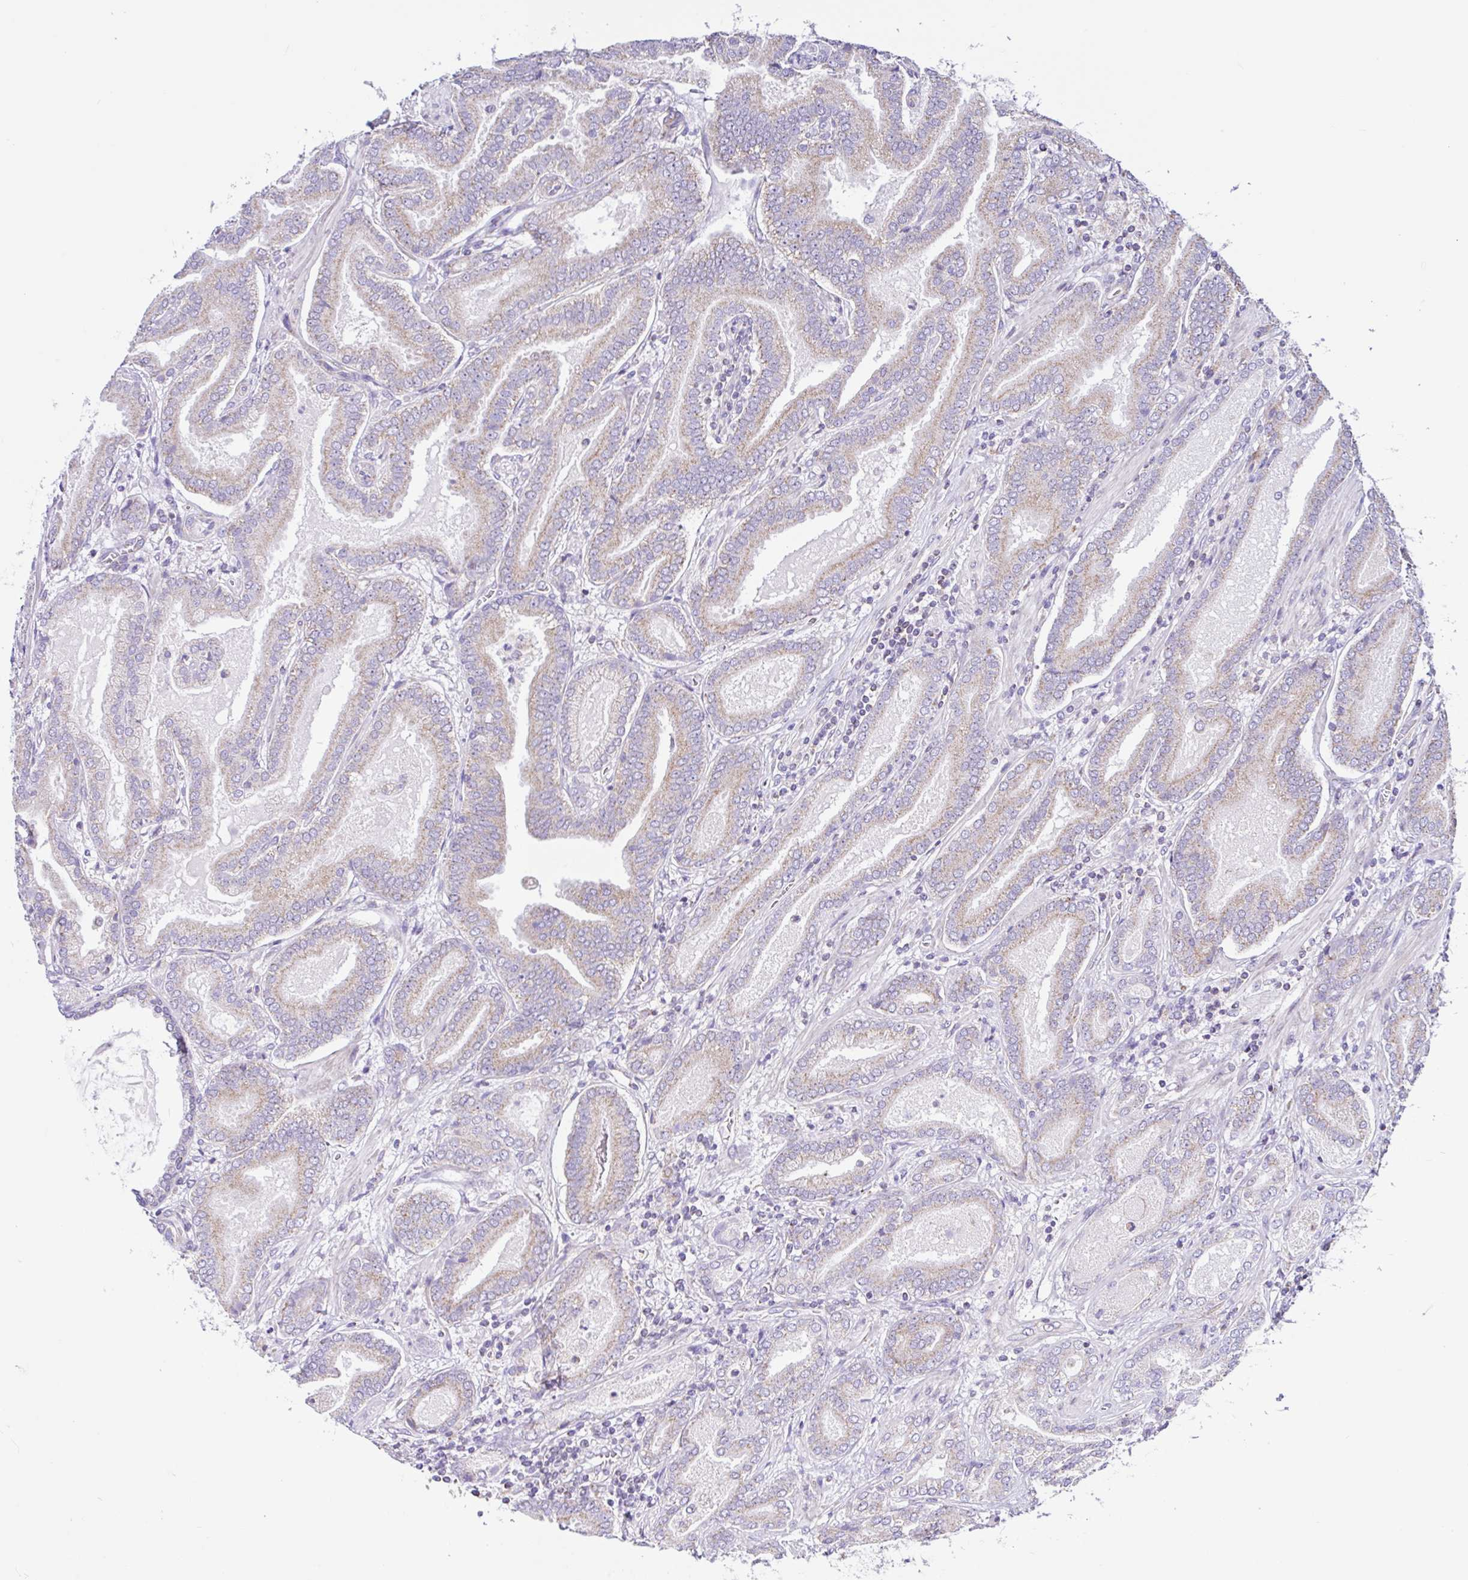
{"staining": {"intensity": "weak", "quantity": ">75%", "location": "cytoplasmic/membranous"}, "tissue": "prostate cancer", "cell_type": "Tumor cells", "image_type": "cancer", "snomed": [{"axis": "morphology", "description": "Adenocarcinoma, High grade"}, {"axis": "topography", "description": "Prostate"}], "caption": "A micrograph of human prostate adenocarcinoma (high-grade) stained for a protein displays weak cytoplasmic/membranous brown staining in tumor cells.", "gene": "NDUFS2", "patient": {"sex": "male", "age": 62}}